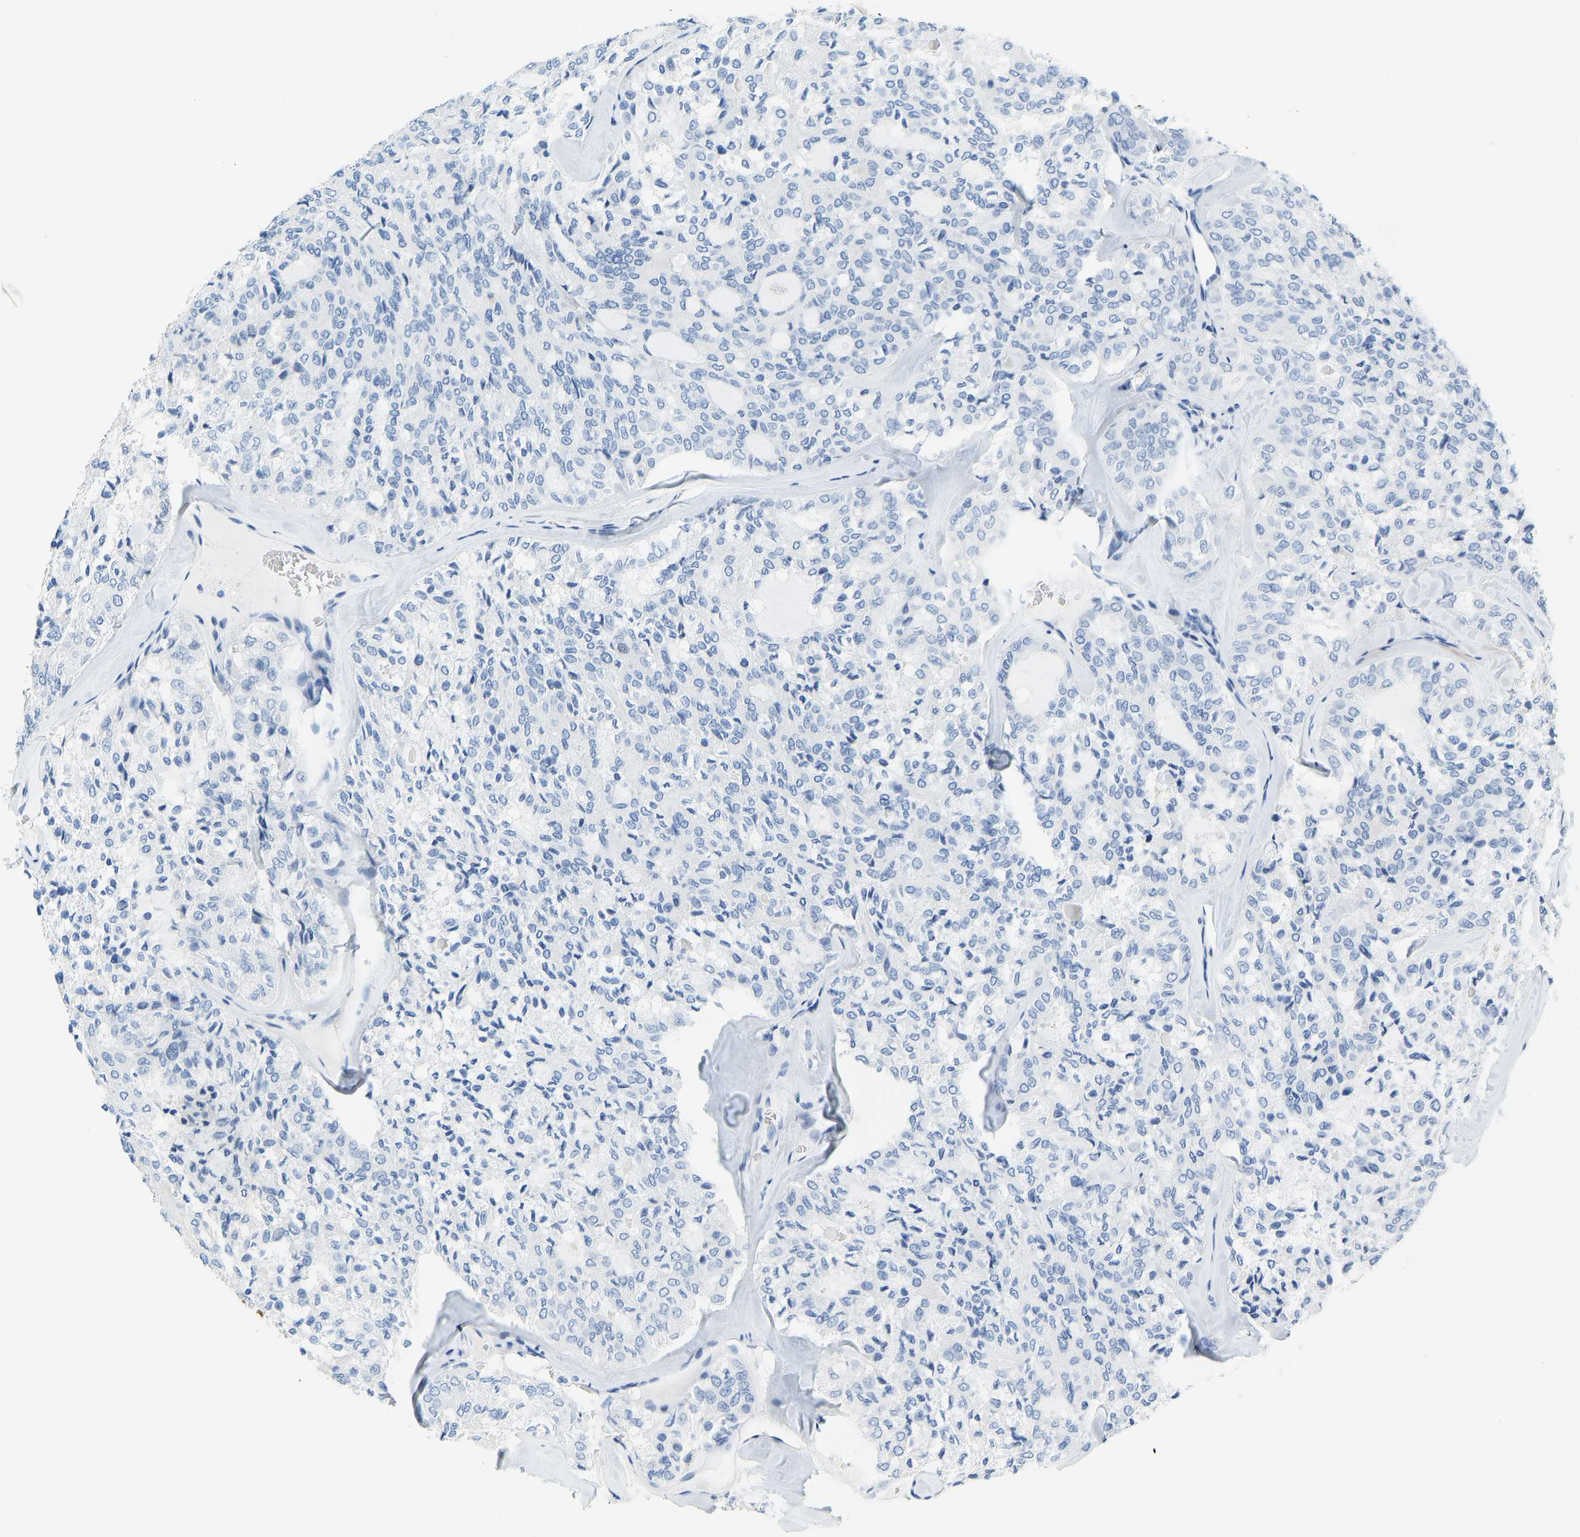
{"staining": {"intensity": "negative", "quantity": "none", "location": "none"}, "tissue": "thyroid cancer", "cell_type": "Tumor cells", "image_type": "cancer", "snomed": [{"axis": "morphology", "description": "Follicular adenoma carcinoma, NOS"}, {"axis": "topography", "description": "Thyroid gland"}], "caption": "This is an immunohistochemistry (IHC) histopathology image of human thyroid cancer (follicular adenoma carcinoma). There is no positivity in tumor cells.", "gene": "SERPINB3", "patient": {"sex": "male", "age": 75}}